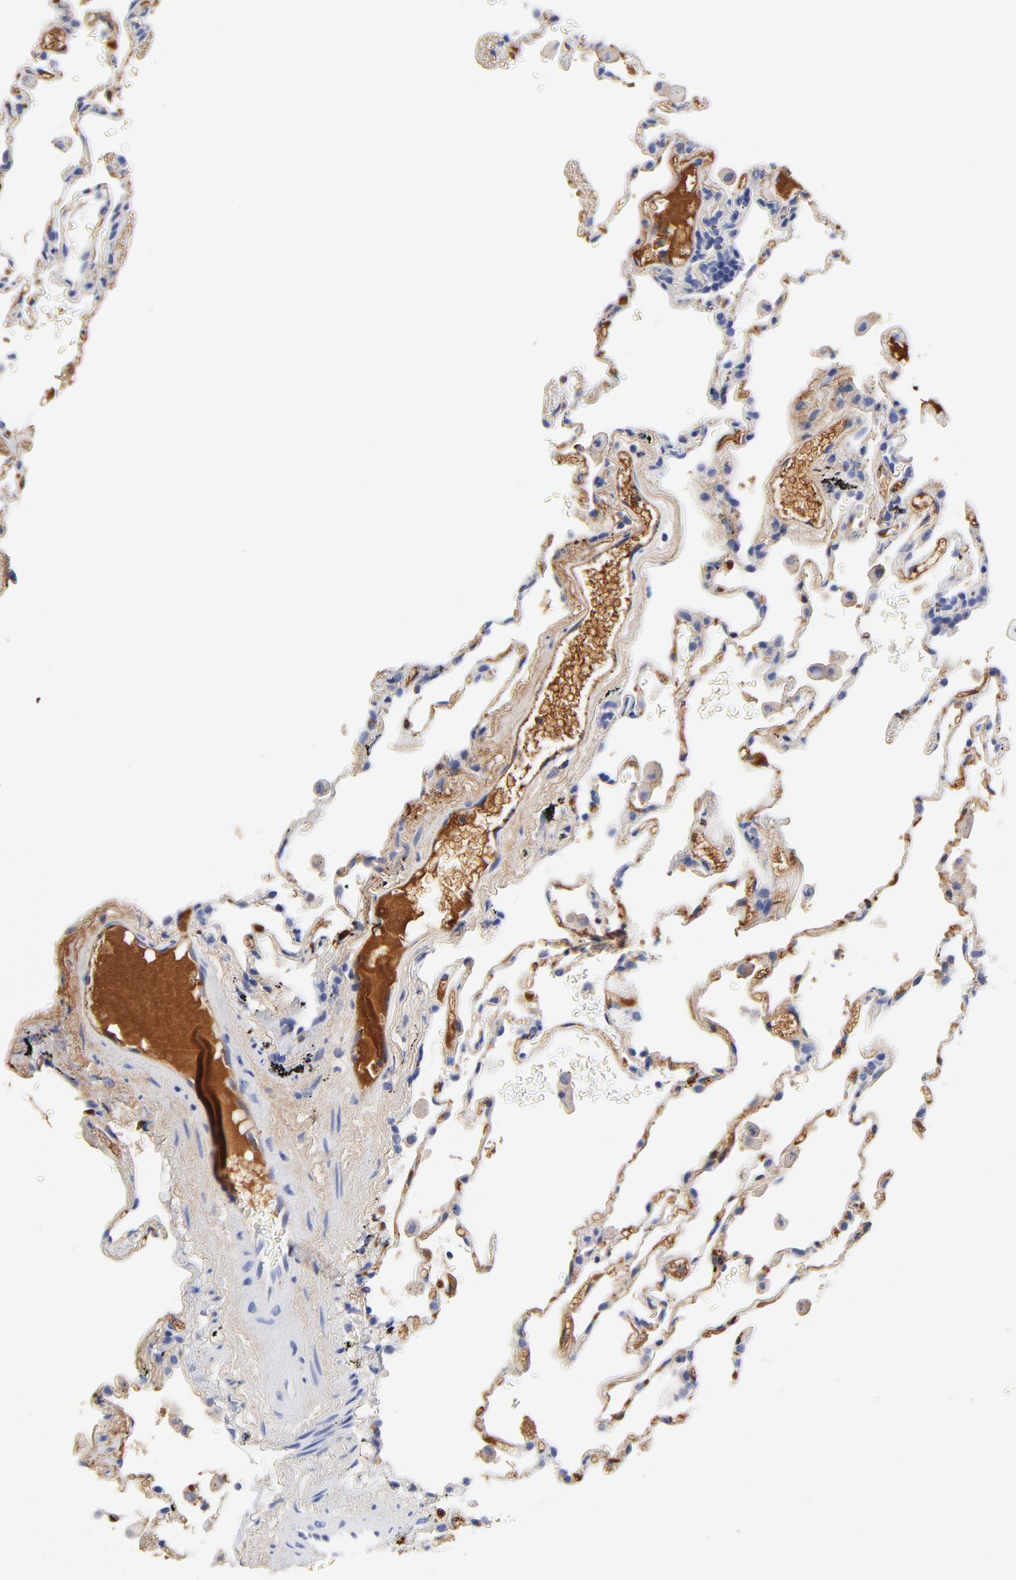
{"staining": {"intensity": "weak", "quantity": "25%-75%", "location": "cytoplasmic/membranous"}, "tissue": "lung", "cell_type": "Alveolar cells", "image_type": "normal", "snomed": [{"axis": "morphology", "description": "Normal tissue, NOS"}, {"axis": "morphology", "description": "Inflammation, NOS"}, {"axis": "topography", "description": "Lung"}], "caption": "IHC of normal lung demonstrates low levels of weak cytoplasmic/membranous positivity in about 25%-75% of alveolar cells.", "gene": "IGLV3", "patient": {"sex": "male", "age": 69}}